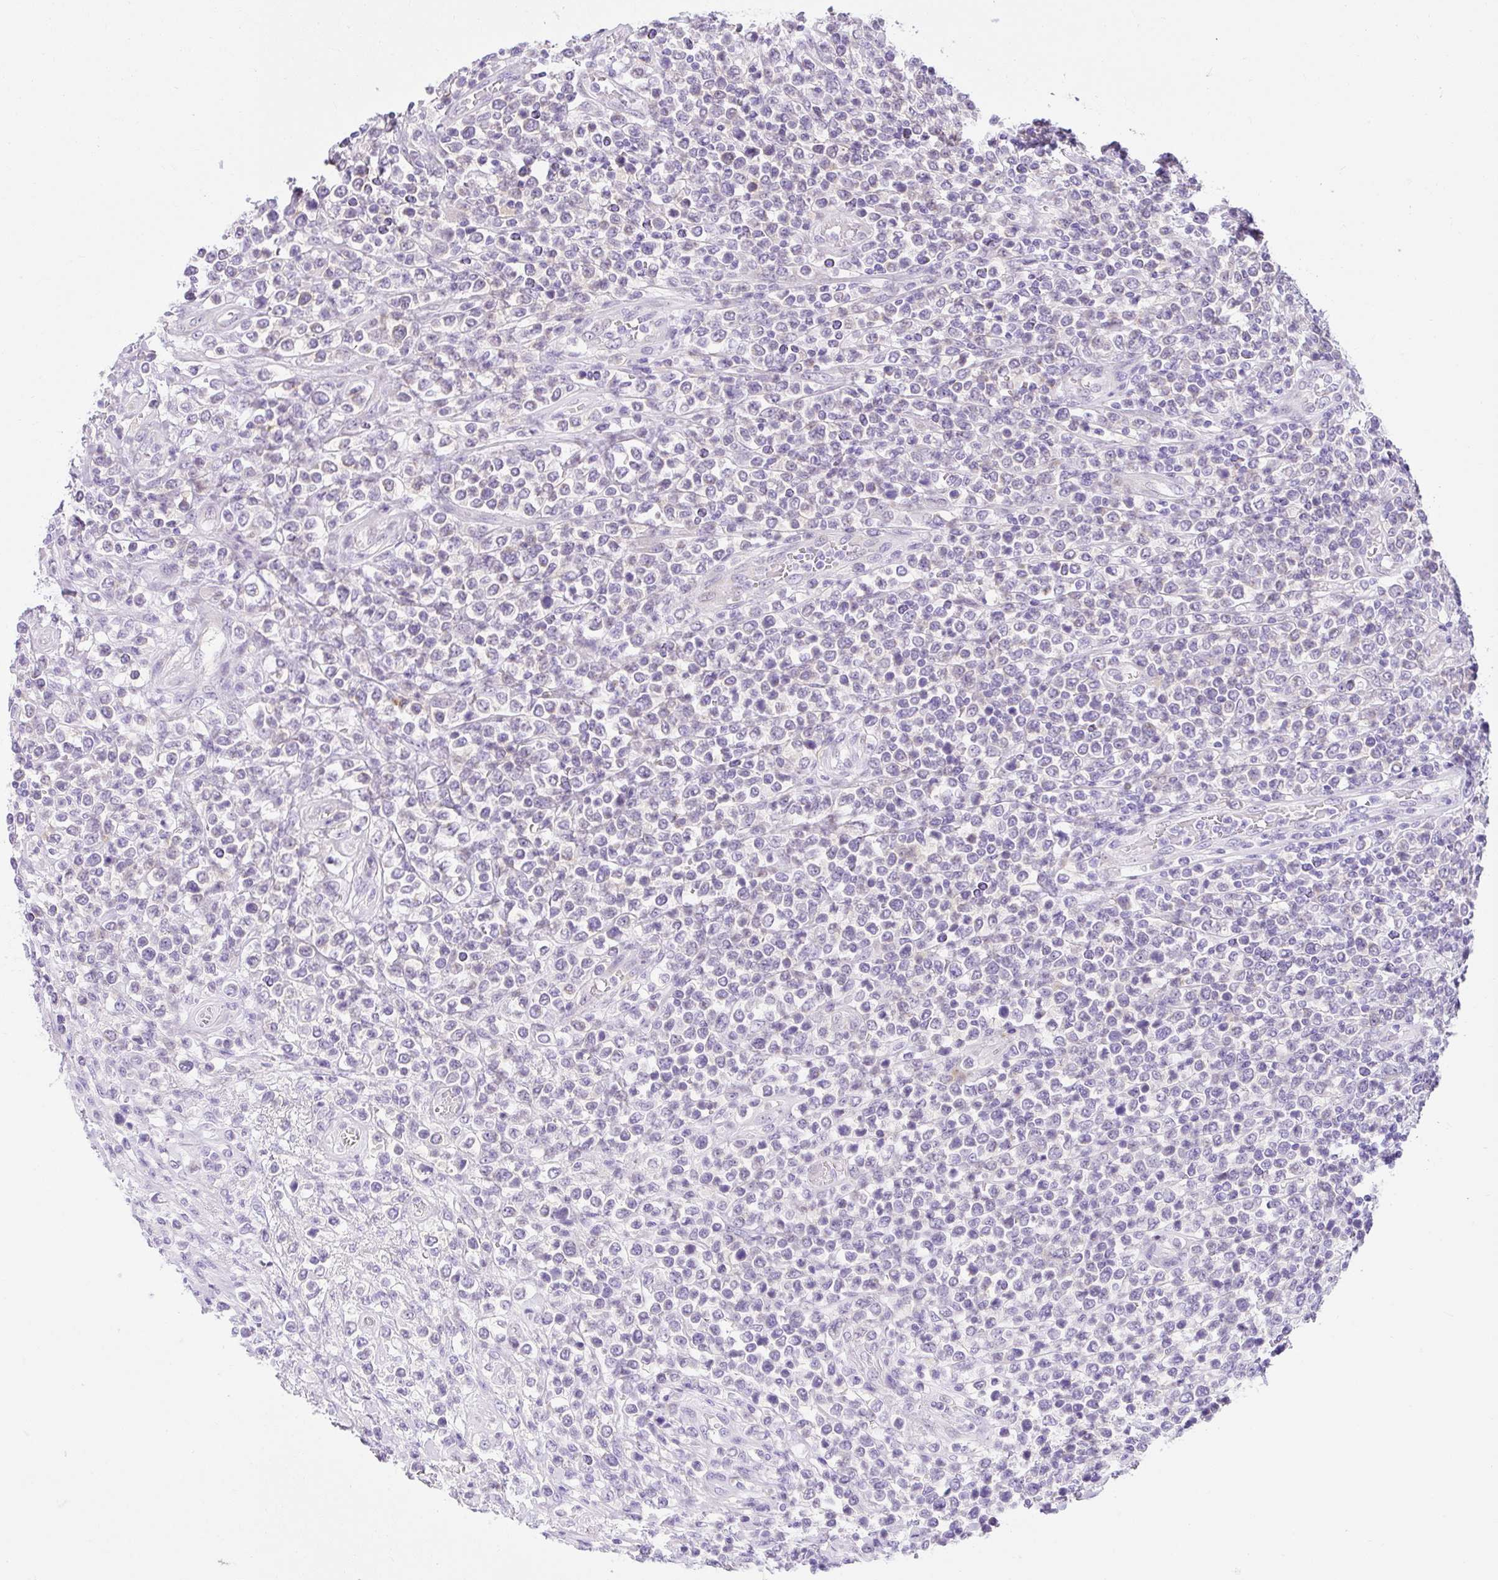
{"staining": {"intensity": "negative", "quantity": "none", "location": "none"}, "tissue": "lymphoma", "cell_type": "Tumor cells", "image_type": "cancer", "snomed": [{"axis": "morphology", "description": "Malignant lymphoma, non-Hodgkin's type, High grade"}, {"axis": "topography", "description": "Soft tissue"}], "caption": "Tumor cells show no significant expression in high-grade malignant lymphoma, non-Hodgkin's type.", "gene": "GOLGA8A", "patient": {"sex": "female", "age": 56}}